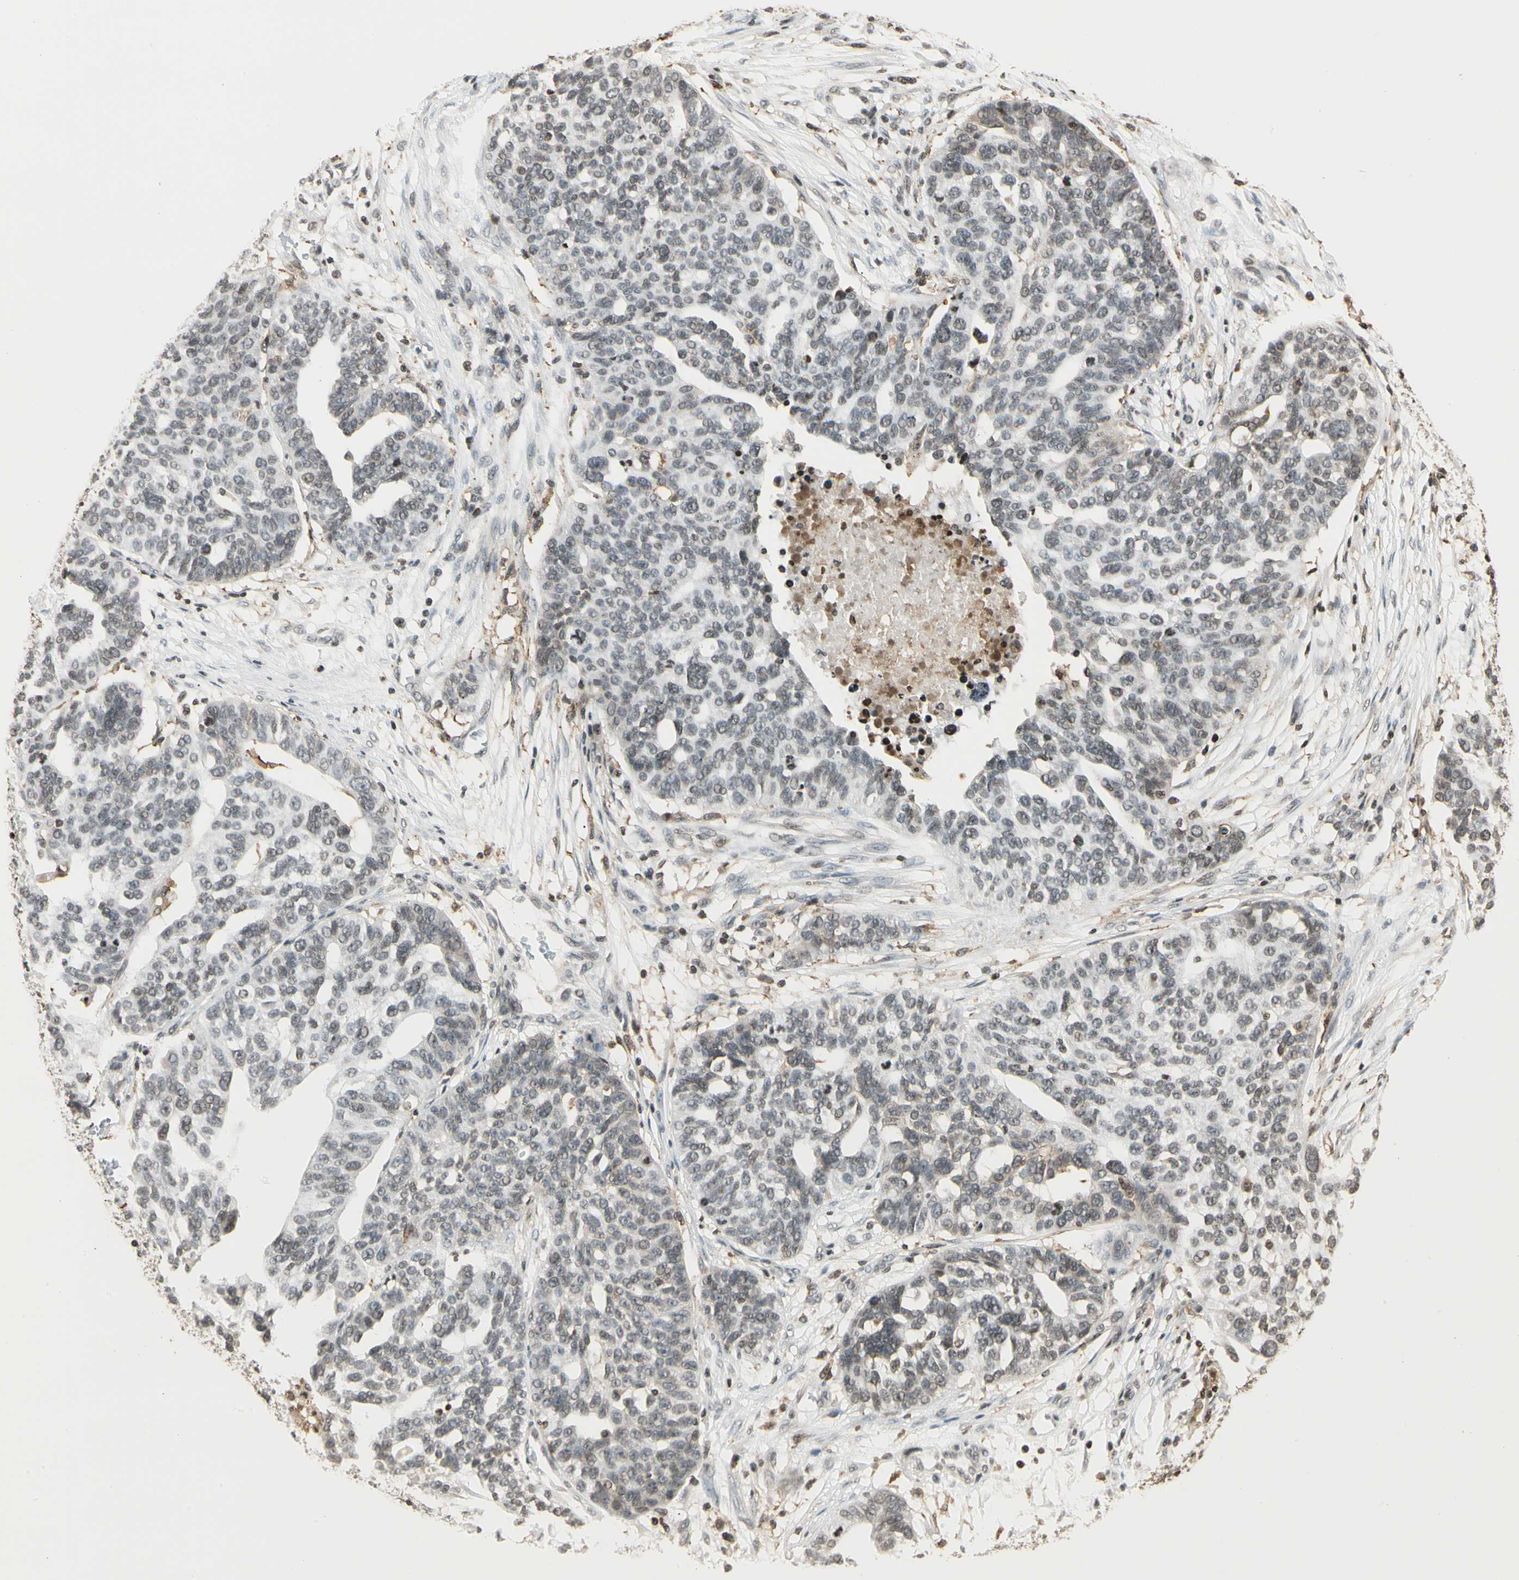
{"staining": {"intensity": "weak", "quantity": "<25%", "location": "nuclear"}, "tissue": "ovarian cancer", "cell_type": "Tumor cells", "image_type": "cancer", "snomed": [{"axis": "morphology", "description": "Cystadenocarcinoma, serous, NOS"}, {"axis": "topography", "description": "Ovary"}], "caption": "Immunohistochemical staining of human serous cystadenocarcinoma (ovarian) exhibits no significant expression in tumor cells.", "gene": "FER", "patient": {"sex": "female", "age": 59}}